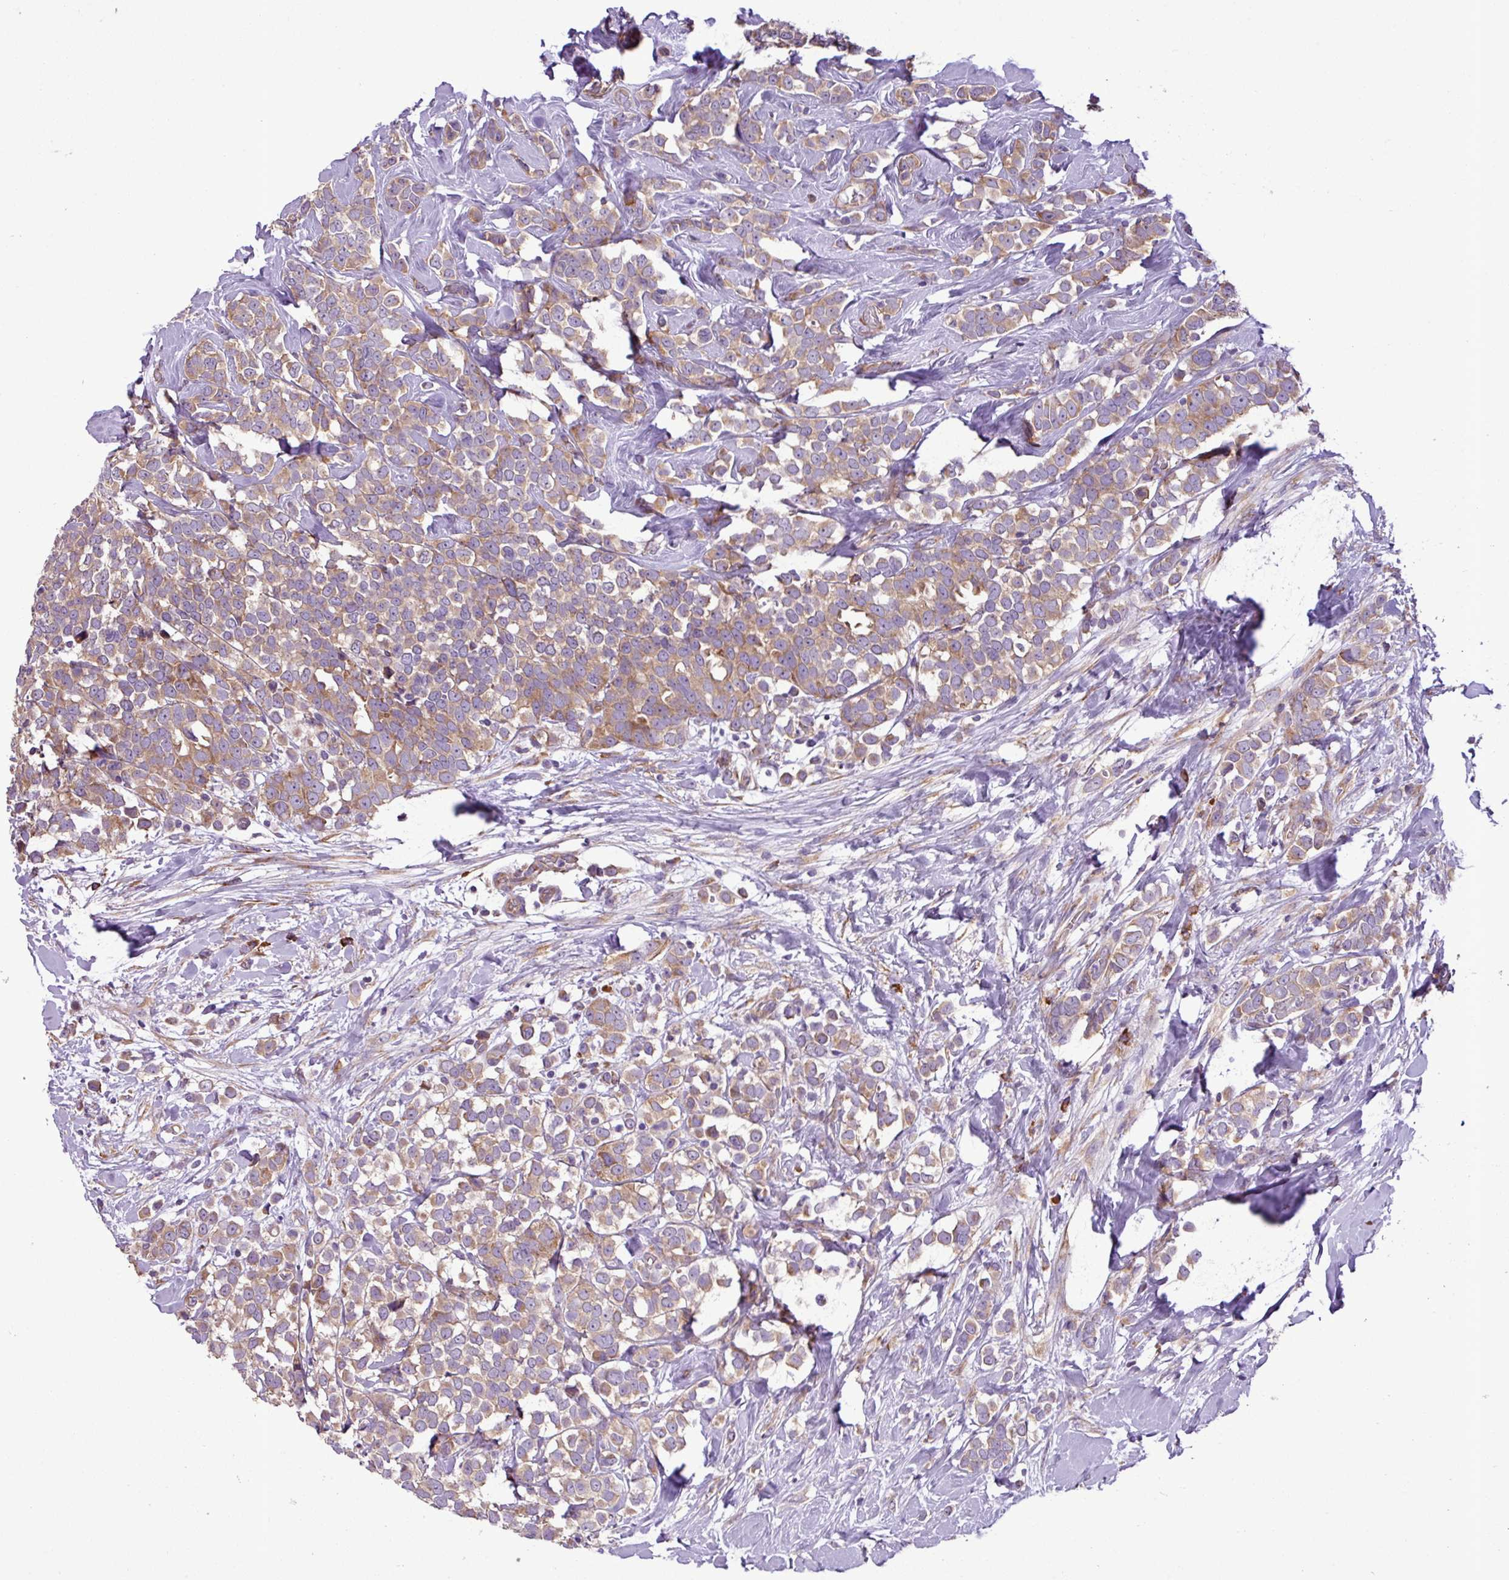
{"staining": {"intensity": "moderate", "quantity": ">75%", "location": "cytoplasmic/membranous"}, "tissue": "breast cancer", "cell_type": "Tumor cells", "image_type": "cancer", "snomed": [{"axis": "morphology", "description": "Duct carcinoma"}, {"axis": "topography", "description": "Breast"}], "caption": "Human breast cancer stained with a protein marker demonstrates moderate staining in tumor cells.", "gene": "RPL13", "patient": {"sex": "female", "age": 80}}